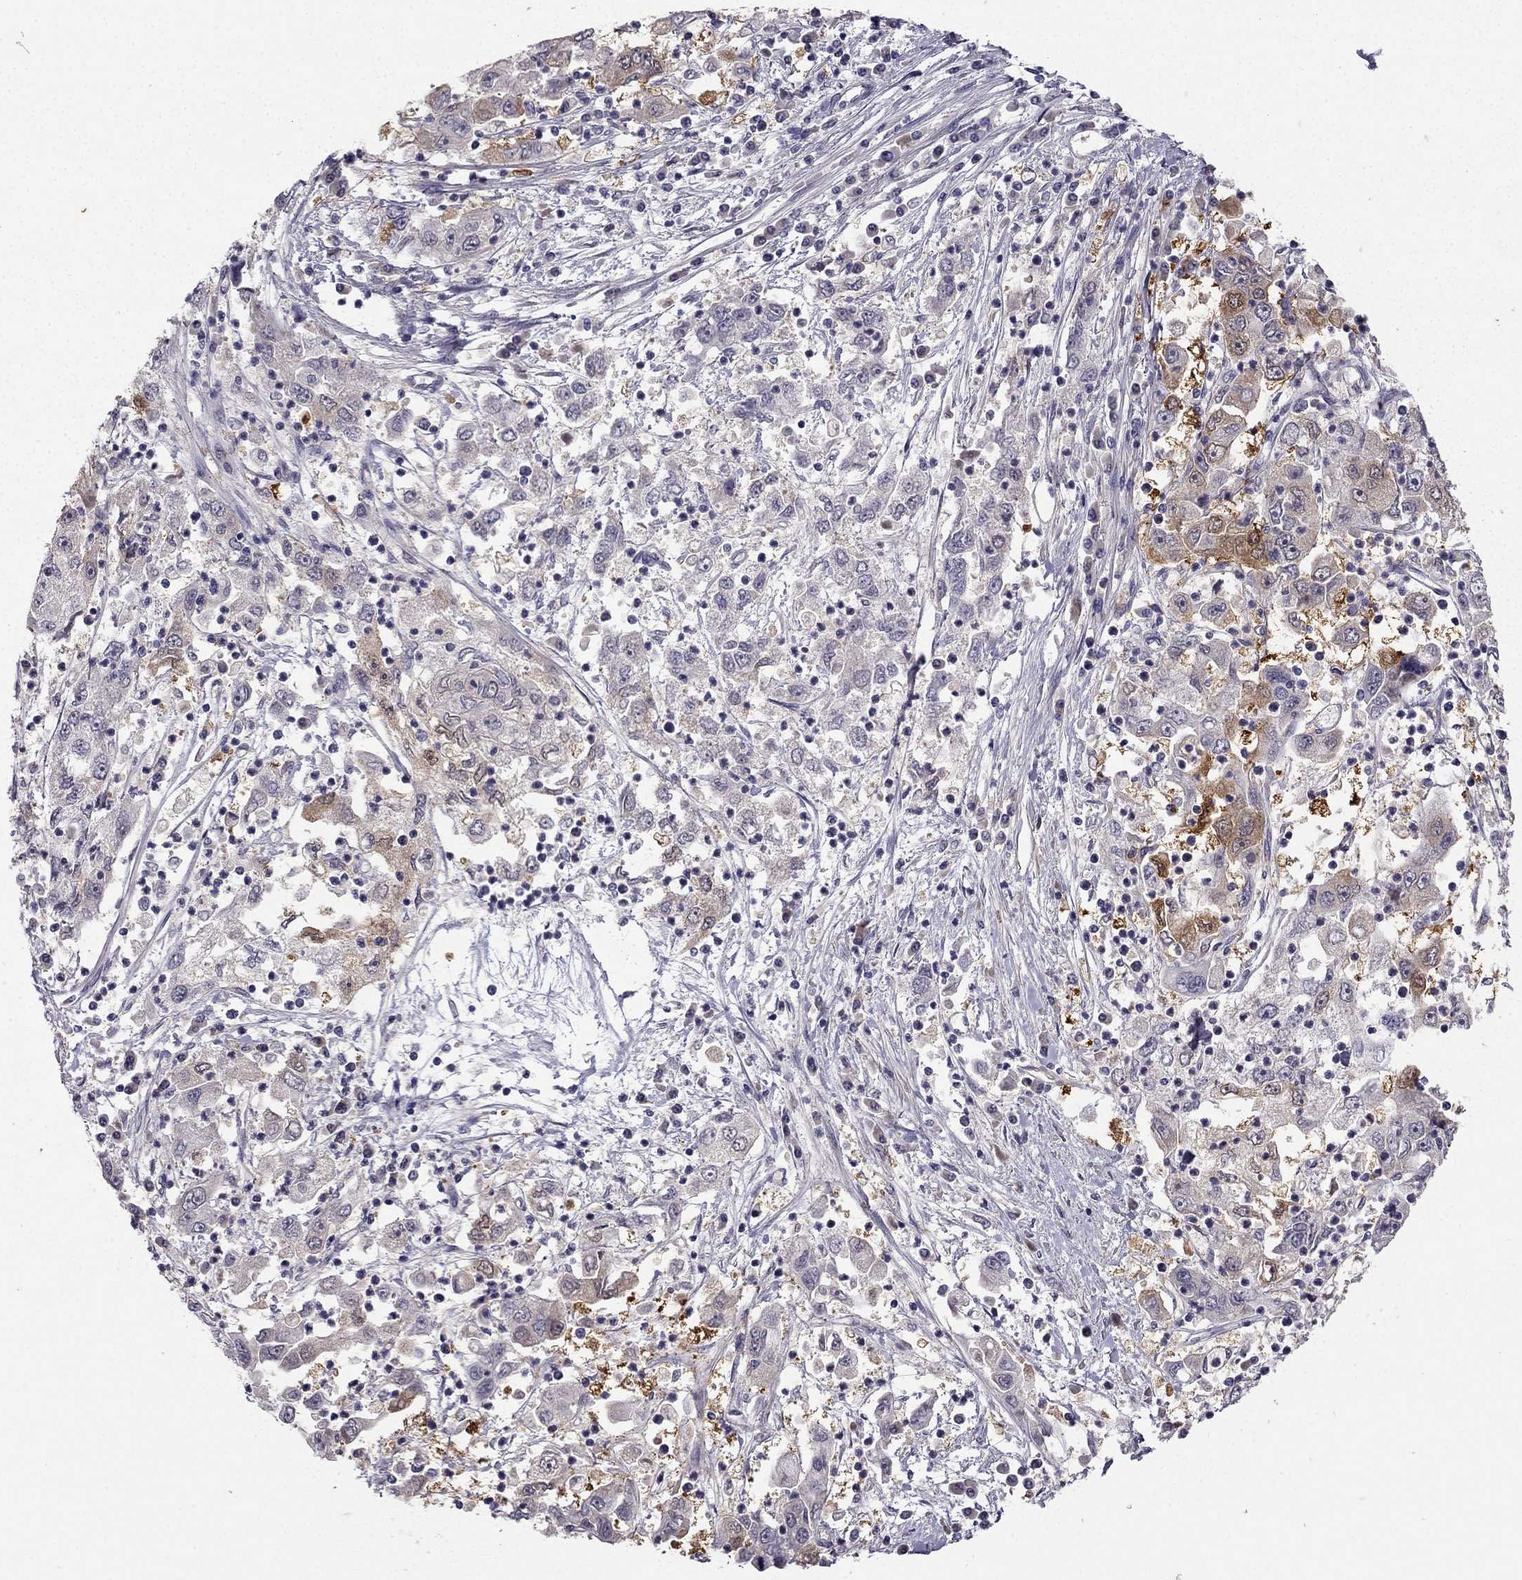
{"staining": {"intensity": "weak", "quantity": "25%-75%", "location": "cytoplasmic/membranous"}, "tissue": "cervical cancer", "cell_type": "Tumor cells", "image_type": "cancer", "snomed": [{"axis": "morphology", "description": "Squamous cell carcinoma, NOS"}, {"axis": "topography", "description": "Cervix"}], "caption": "Immunohistochemistry (DAB) staining of human cervical cancer (squamous cell carcinoma) displays weak cytoplasmic/membranous protein expression in about 25%-75% of tumor cells.", "gene": "NQO1", "patient": {"sex": "female", "age": 36}}